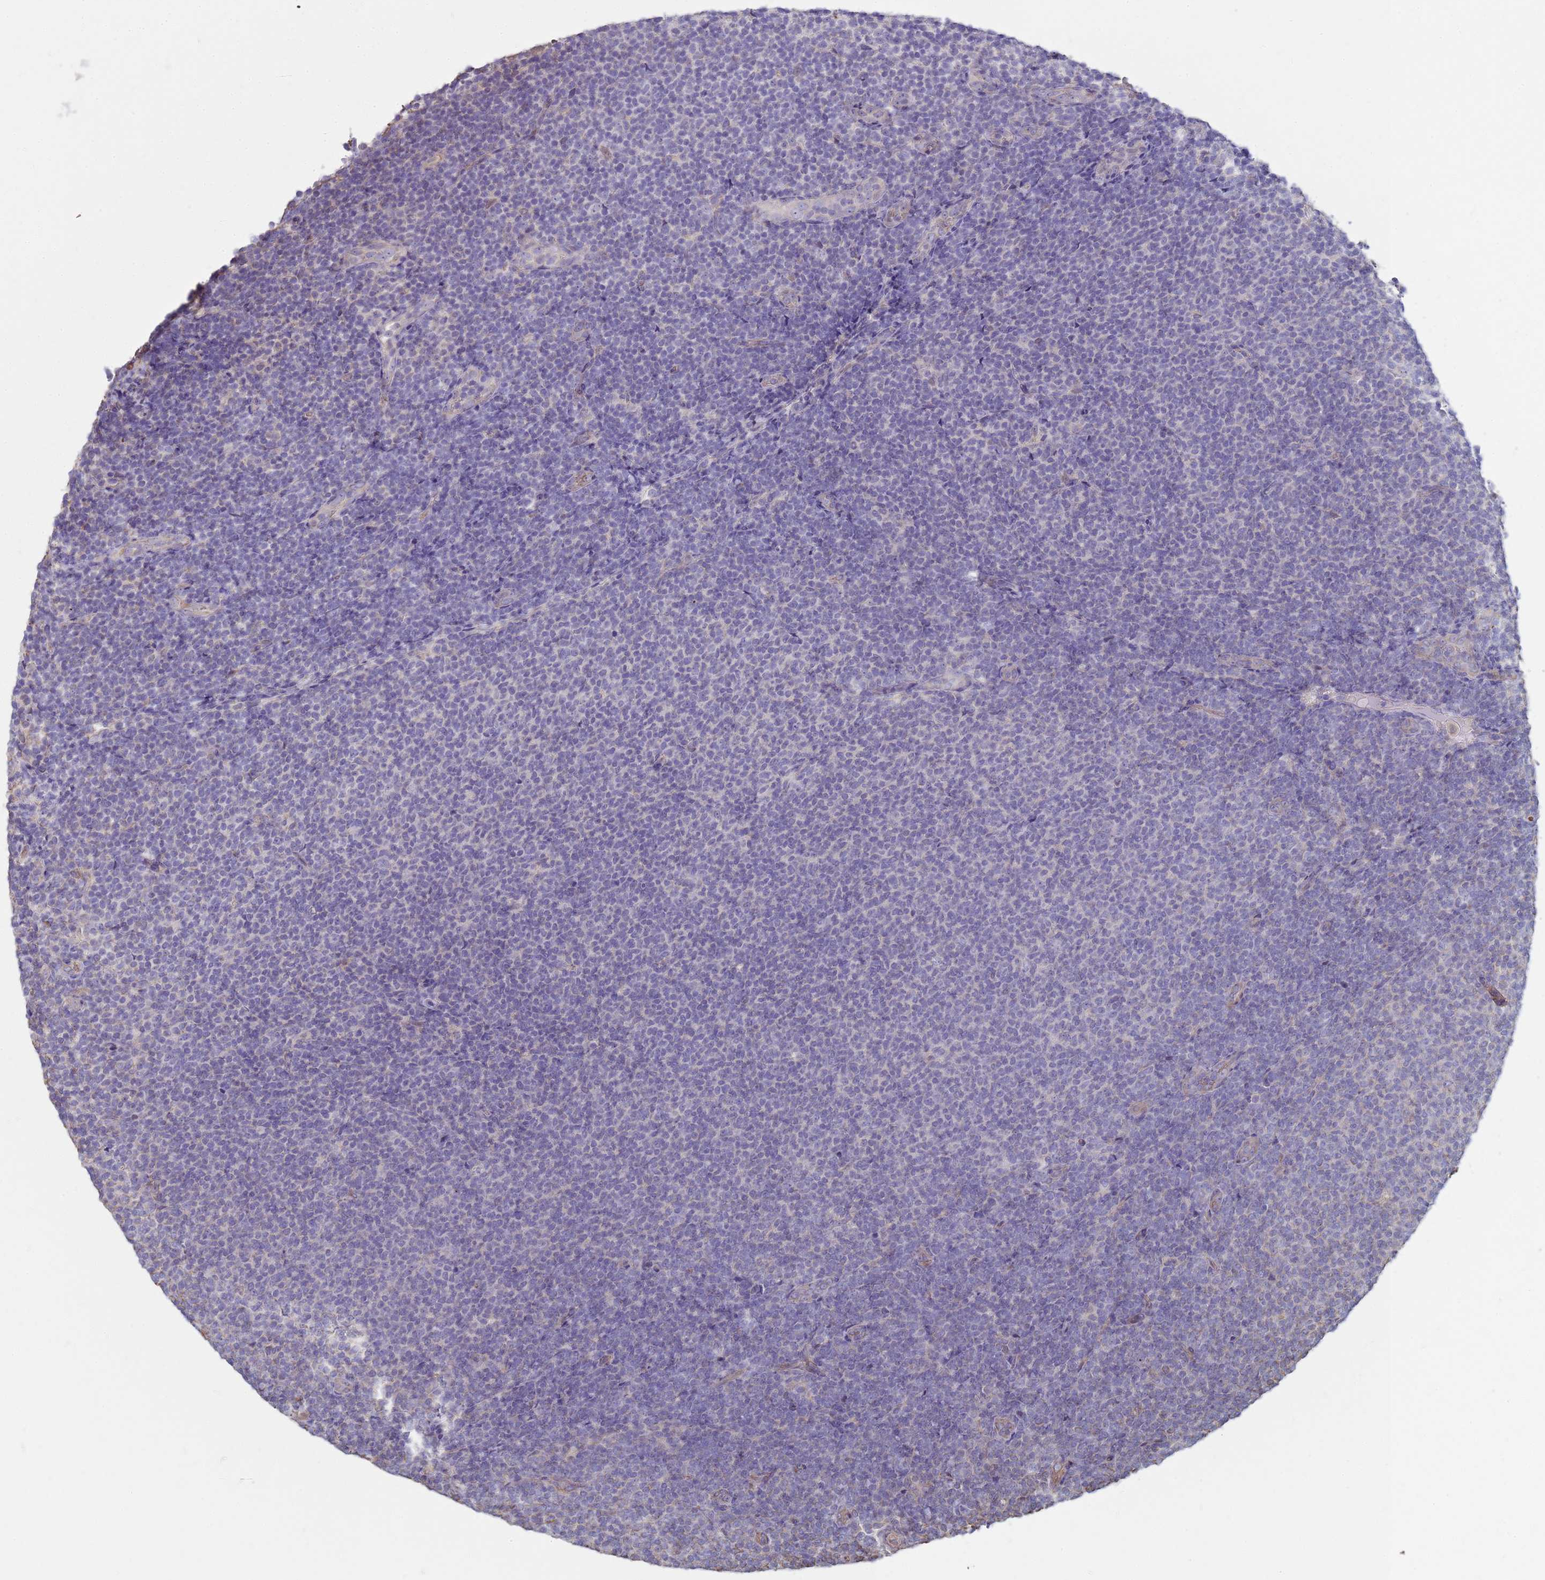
{"staining": {"intensity": "negative", "quantity": "none", "location": "none"}, "tissue": "lymphoma", "cell_type": "Tumor cells", "image_type": "cancer", "snomed": [{"axis": "morphology", "description": "Malignant lymphoma, non-Hodgkin's type, Low grade"}, {"axis": "topography", "description": "Lymph node"}], "caption": "Protein analysis of lymphoma displays no significant expression in tumor cells.", "gene": "SGIP1", "patient": {"sex": "male", "age": 66}}